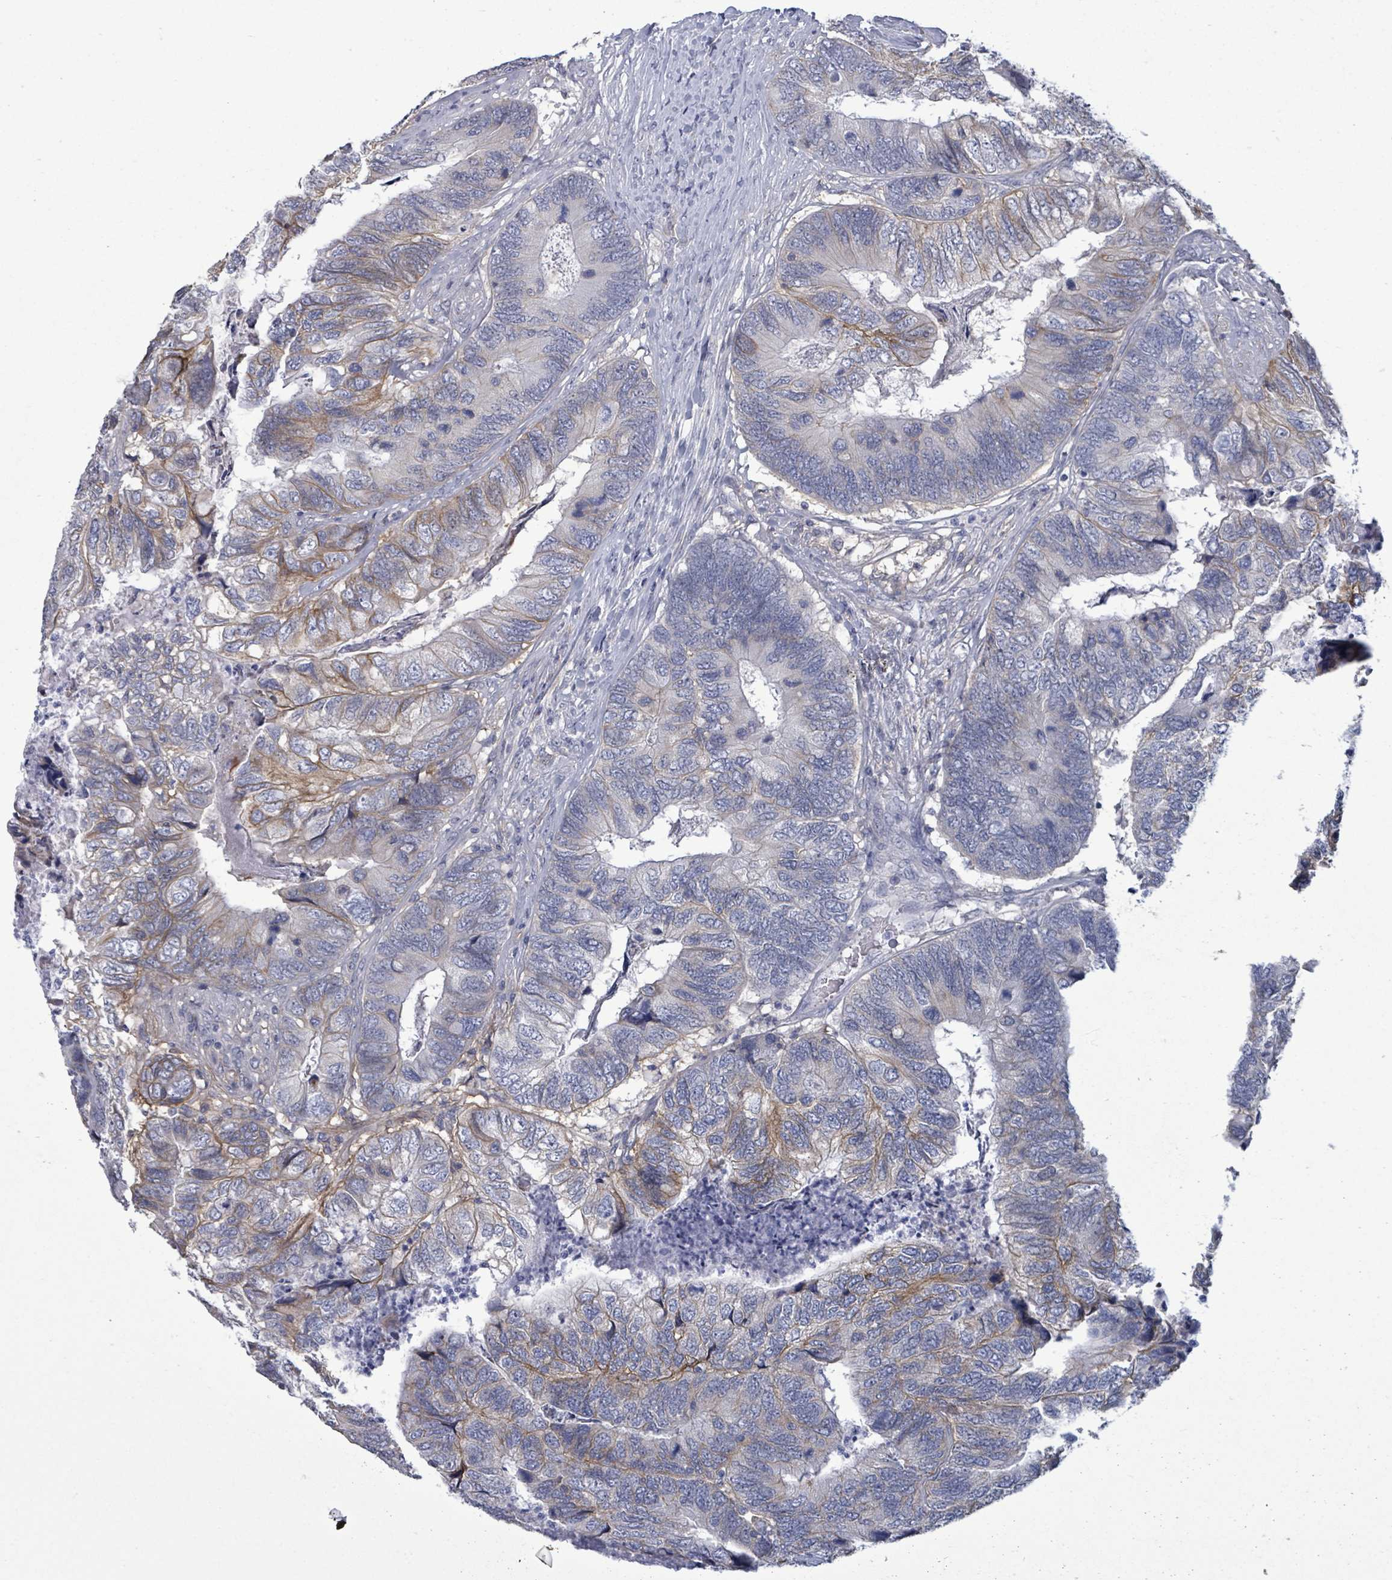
{"staining": {"intensity": "moderate", "quantity": "<25%", "location": "cytoplasmic/membranous"}, "tissue": "colorectal cancer", "cell_type": "Tumor cells", "image_type": "cancer", "snomed": [{"axis": "morphology", "description": "Adenocarcinoma, NOS"}, {"axis": "topography", "description": "Colon"}], "caption": "High-power microscopy captured an IHC image of colorectal cancer, revealing moderate cytoplasmic/membranous staining in approximately <25% of tumor cells.", "gene": "BSG", "patient": {"sex": "female", "age": 67}}